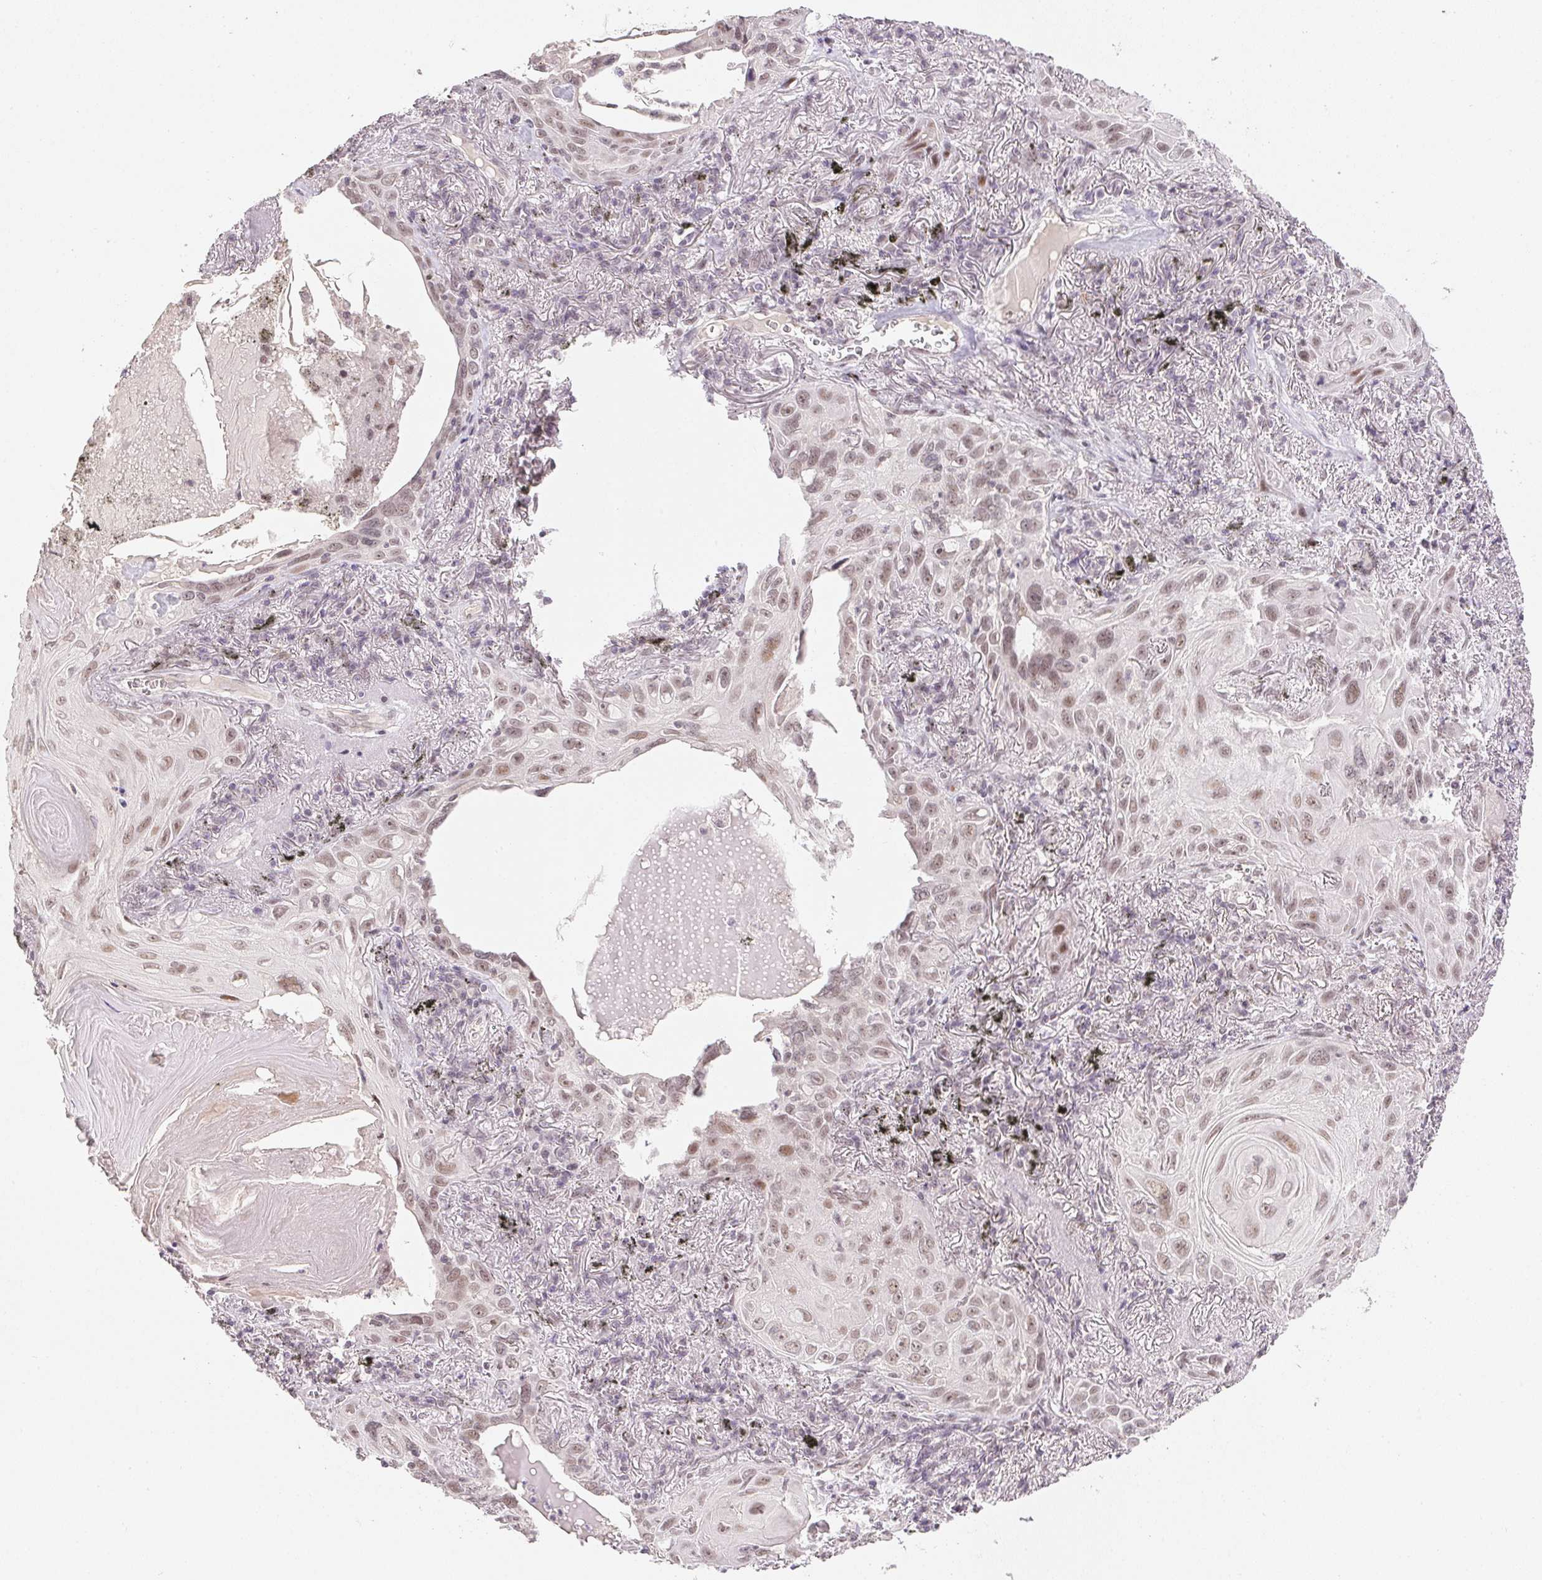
{"staining": {"intensity": "weak", "quantity": ">75%", "location": "nuclear"}, "tissue": "lung cancer", "cell_type": "Tumor cells", "image_type": "cancer", "snomed": [{"axis": "morphology", "description": "Squamous cell carcinoma, NOS"}, {"axis": "topography", "description": "Lung"}], "caption": "Lung cancer stained for a protein (brown) displays weak nuclear positive positivity in about >75% of tumor cells.", "gene": "KDM4D", "patient": {"sex": "male", "age": 79}}